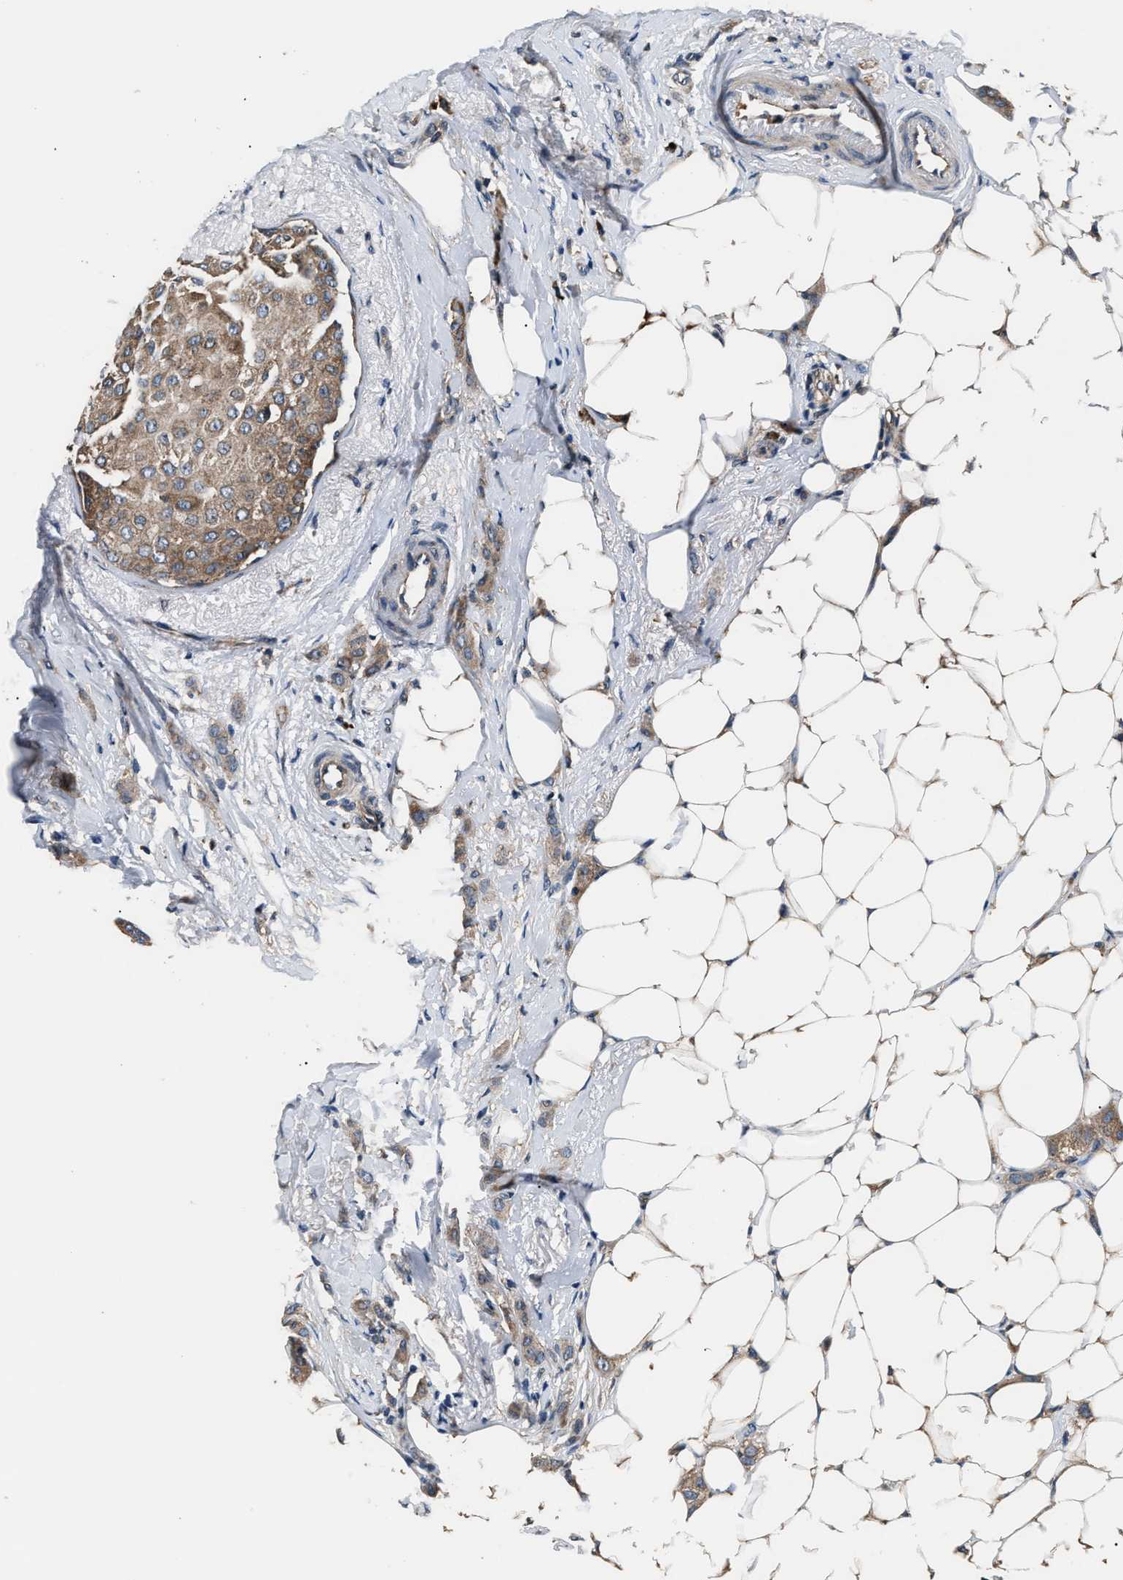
{"staining": {"intensity": "moderate", "quantity": ">75%", "location": "cytoplasmic/membranous"}, "tissue": "breast cancer", "cell_type": "Tumor cells", "image_type": "cancer", "snomed": [{"axis": "morphology", "description": "Lobular carcinoma"}, {"axis": "topography", "description": "Breast"}], "caption": "Immunohistochemistry of breast cancer (lobular carcinoma) reveals medium levels of moderate cytoplasmic/membranous staining in approximately >75% of tumor cells.", "gene": "IMPDH2", "patient": {"sex": "female", "age": 55}}